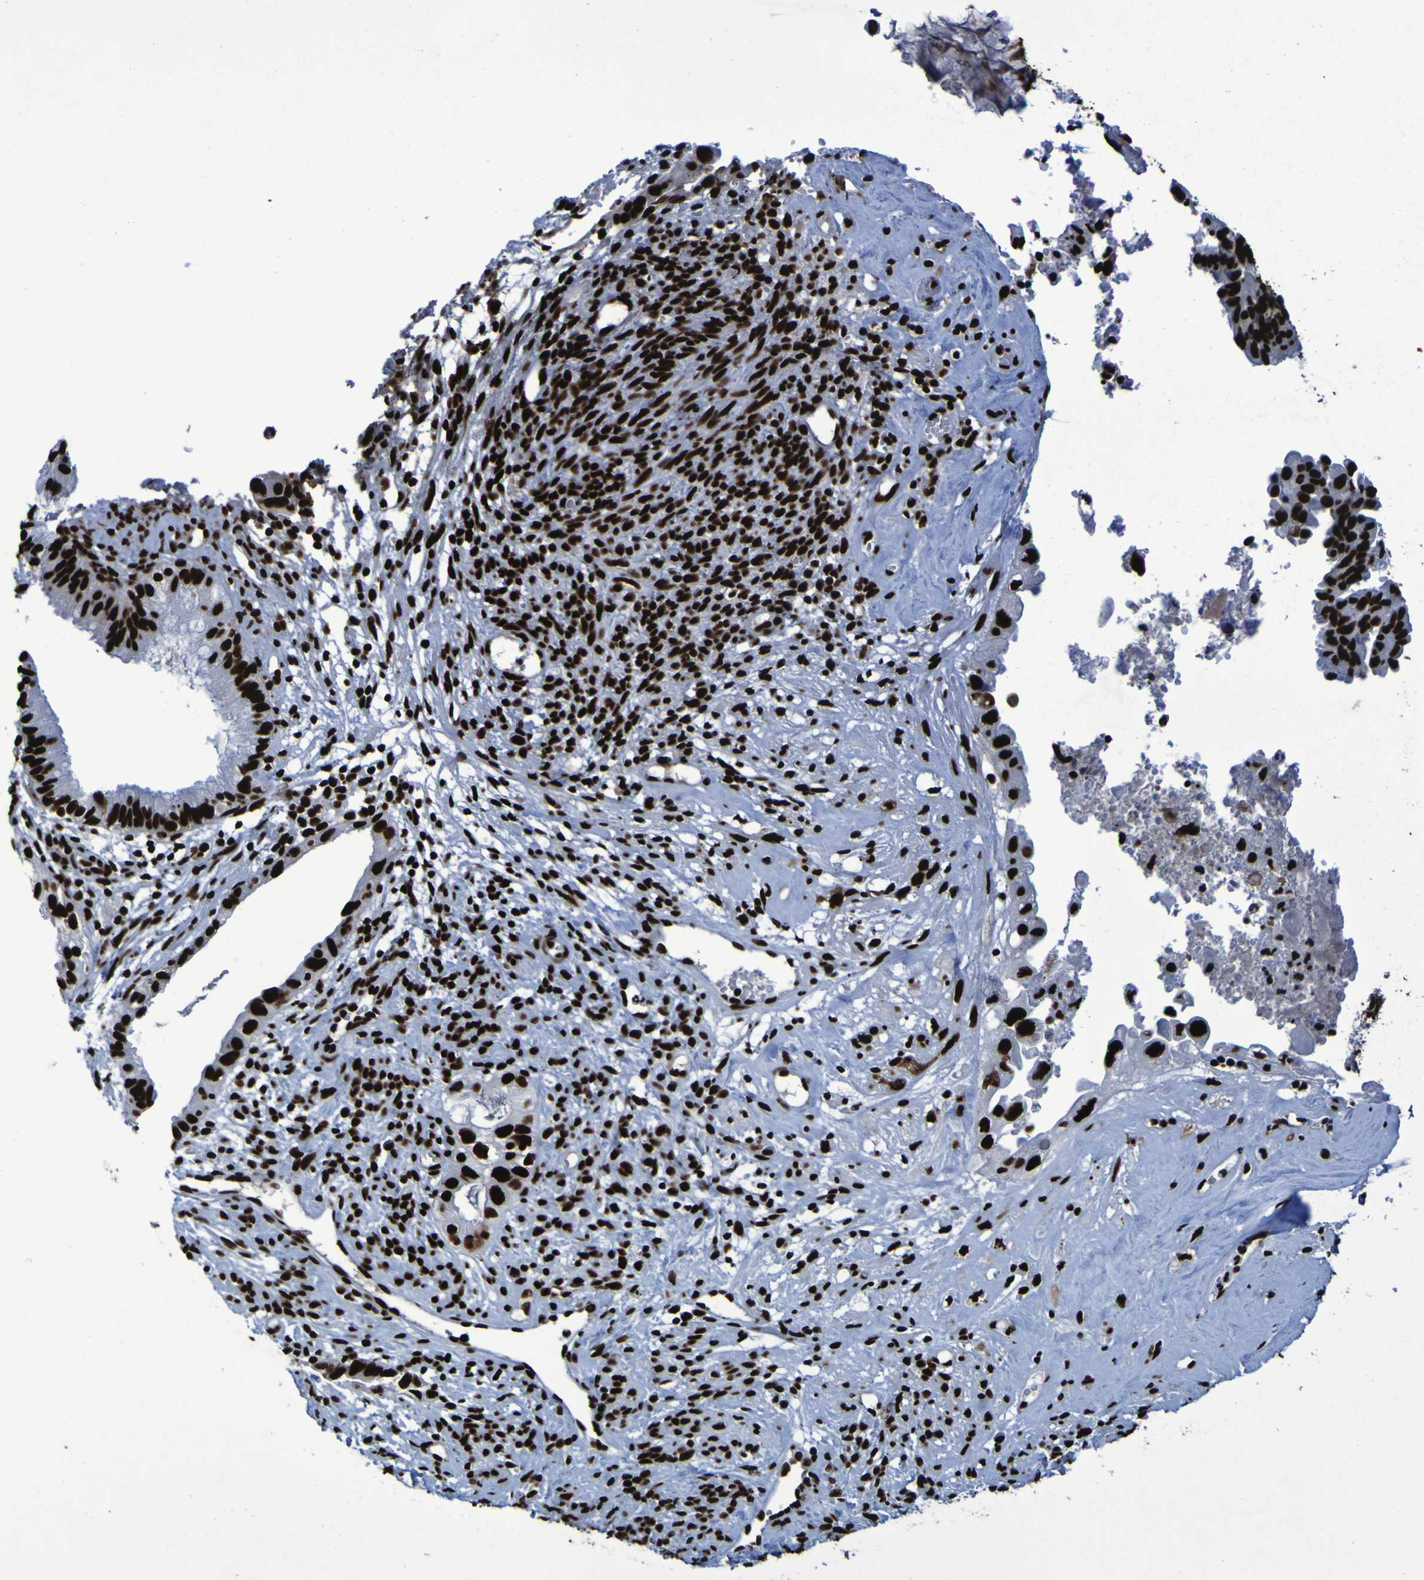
{"staining": {"intensity": "strong", "quantity": ">75%", "location": "nuclear"}, "tissue": "cervical cancer", "cell_type": "Tumor cells", "image_type": "cancer", "snomed": [{"axis": "morphology", "description": "Normal tissue, NOS"}, {"axis": "morphology", "description": "Adenocarcinoma, NOS"}, {"axis": "topography", "description": "Cervix"}, {"axis": "topography", "description": "Endometrium"}], "caption": "IHC photomicrograph of human cervical cancer (adenocarcinoma) stained for a protein (brown), which displays high levels of strong nuclear expression in approximately >75% of tumor cells.", "gene": "NPM1", "patient": {"sex": "female", "age": 86}}